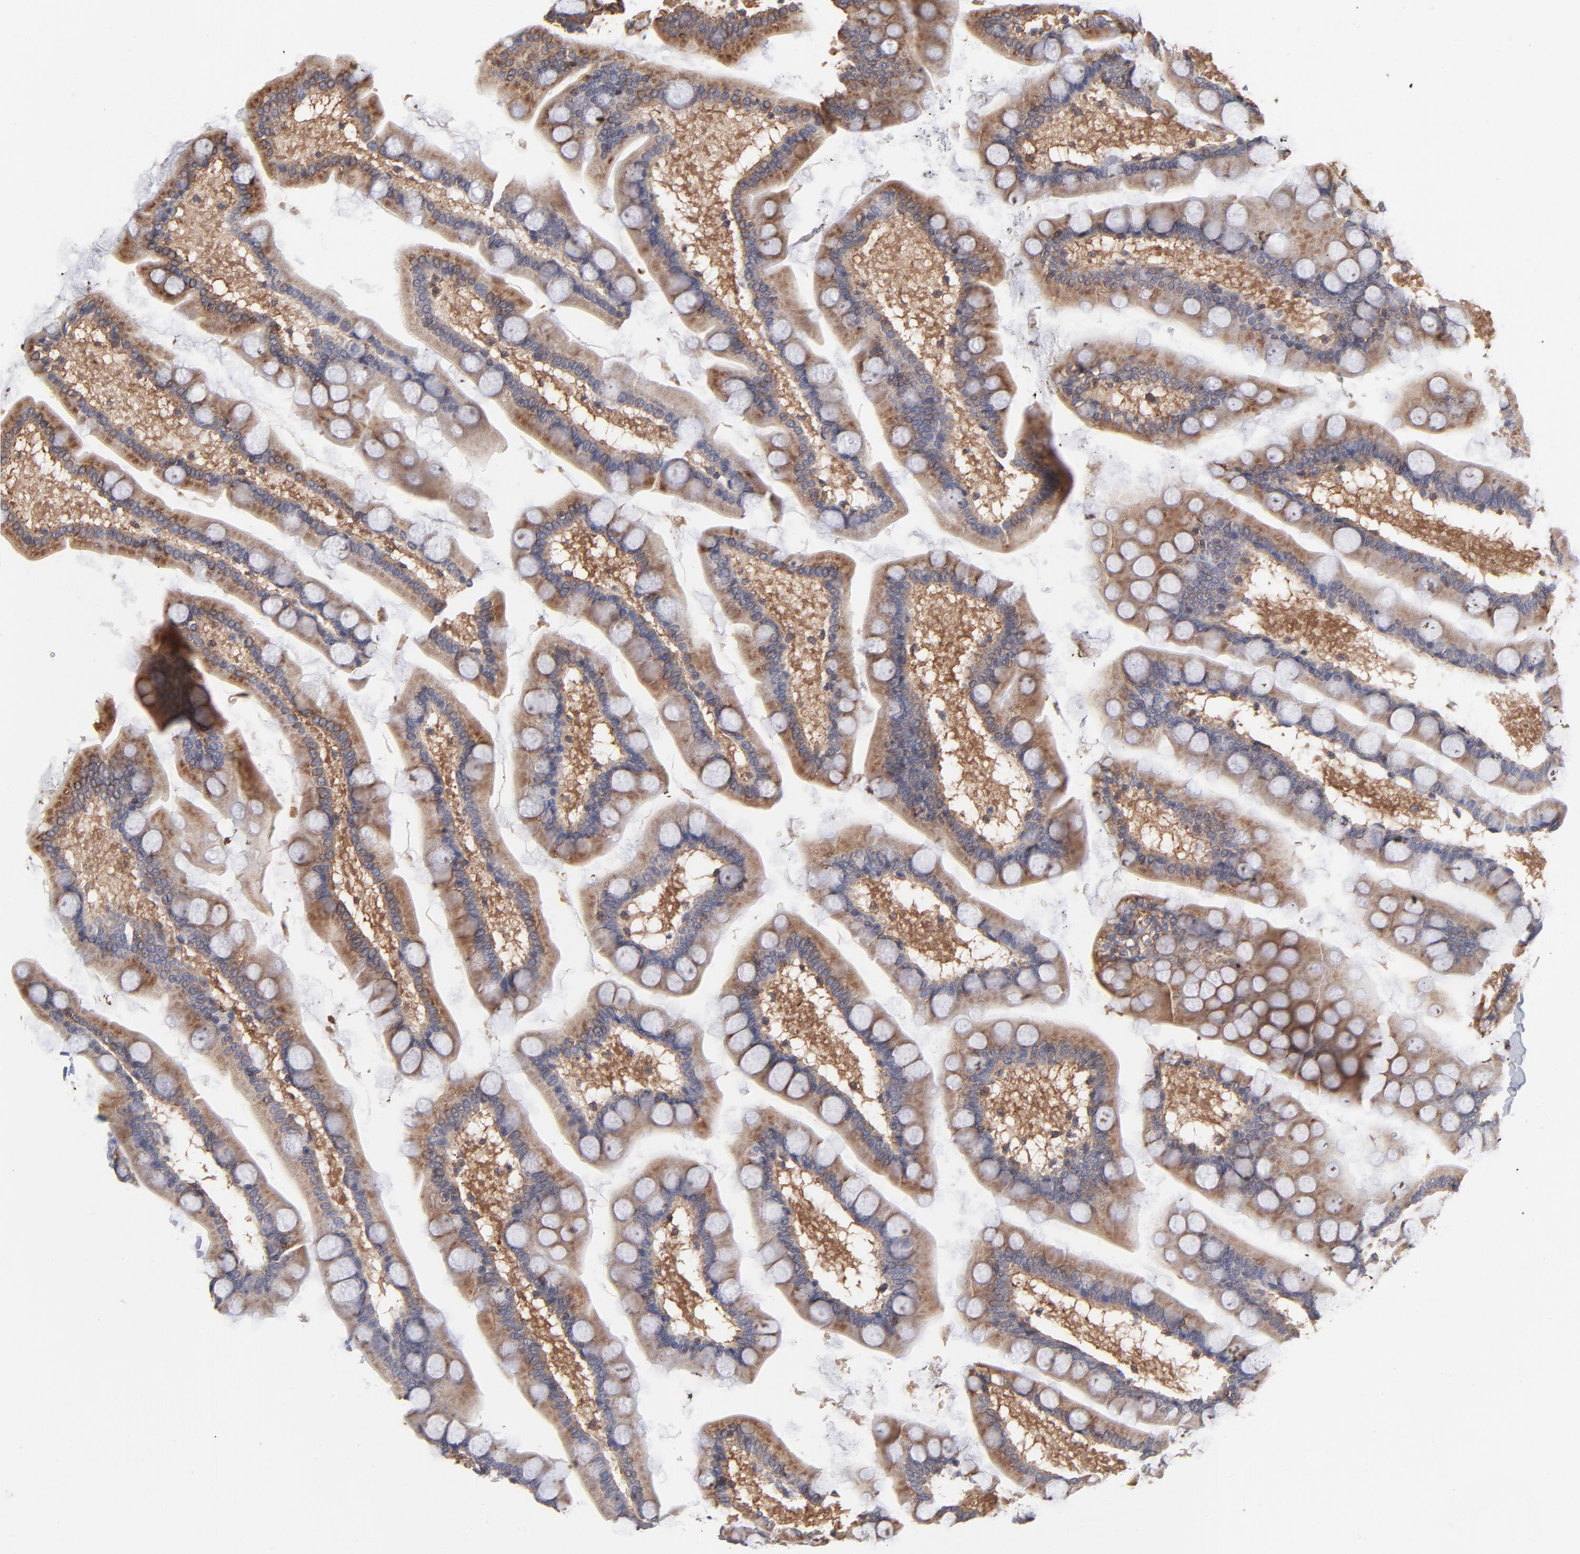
{"staining": {"intensity": "moderate", "quantity": ">75%", "location": "cytoplasmic/membranous"}, "tissue": "small intestine", "cell_type": "Glandular cells", "image_type": "normal", "snomed": [{"axis": "morphology", "description": "Normal tissue, NOS"}, {"axis": "topography", "description": "Small intestine"}], "caption": "Immunohistochemistry (IHC) (DAB) staining of unremarkable human small intestine demonstrates moderate cytoplasmic/membranous protein positivity in approximately >75% of glandular cells.", "gene": "NFKBIA", "patient": {"sex": "male", "age": 41}}